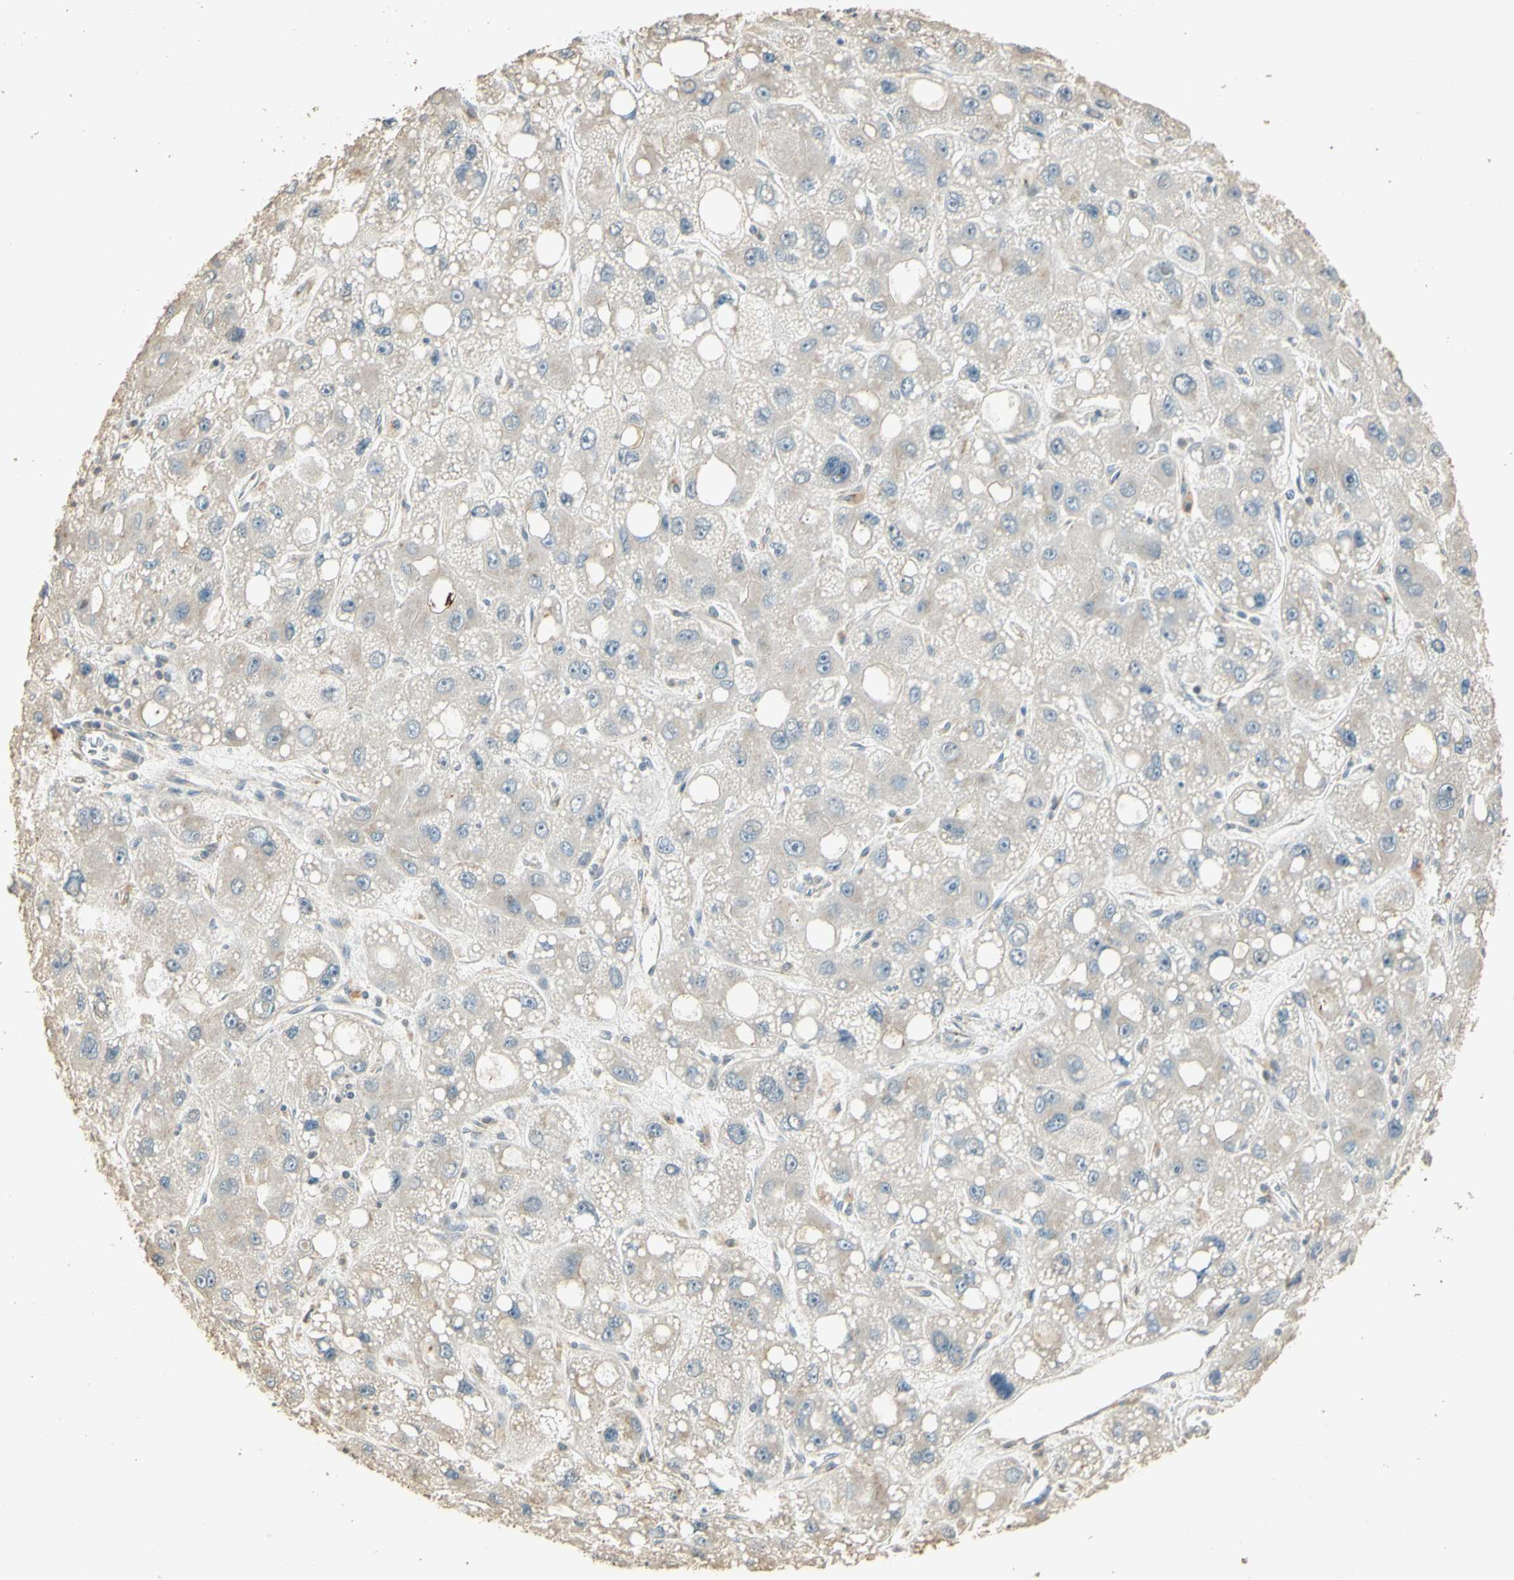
{"staining": {"intensity": "weak", "quantity": ">75%", "location": "cytoplasmic/membranous"}, "tissue": "liver cancer", "cell_type": "Tumor cells", "image_type": "cancer", "snomed": [{"axis": "morphology", "description": "Carcinoma, Hepatocellular, NOS"}, {"axis": "topography", "description": "Liver"}], "caption": "This is an image of immunohistochemistry (IHC) staining of hepatocellular carcinoma (liver), which shows weak positivity in the cytoplasmic/membranous of tumor cells.", "gene": "UXS1", "patient": {"sex": "male", "age": 55}}